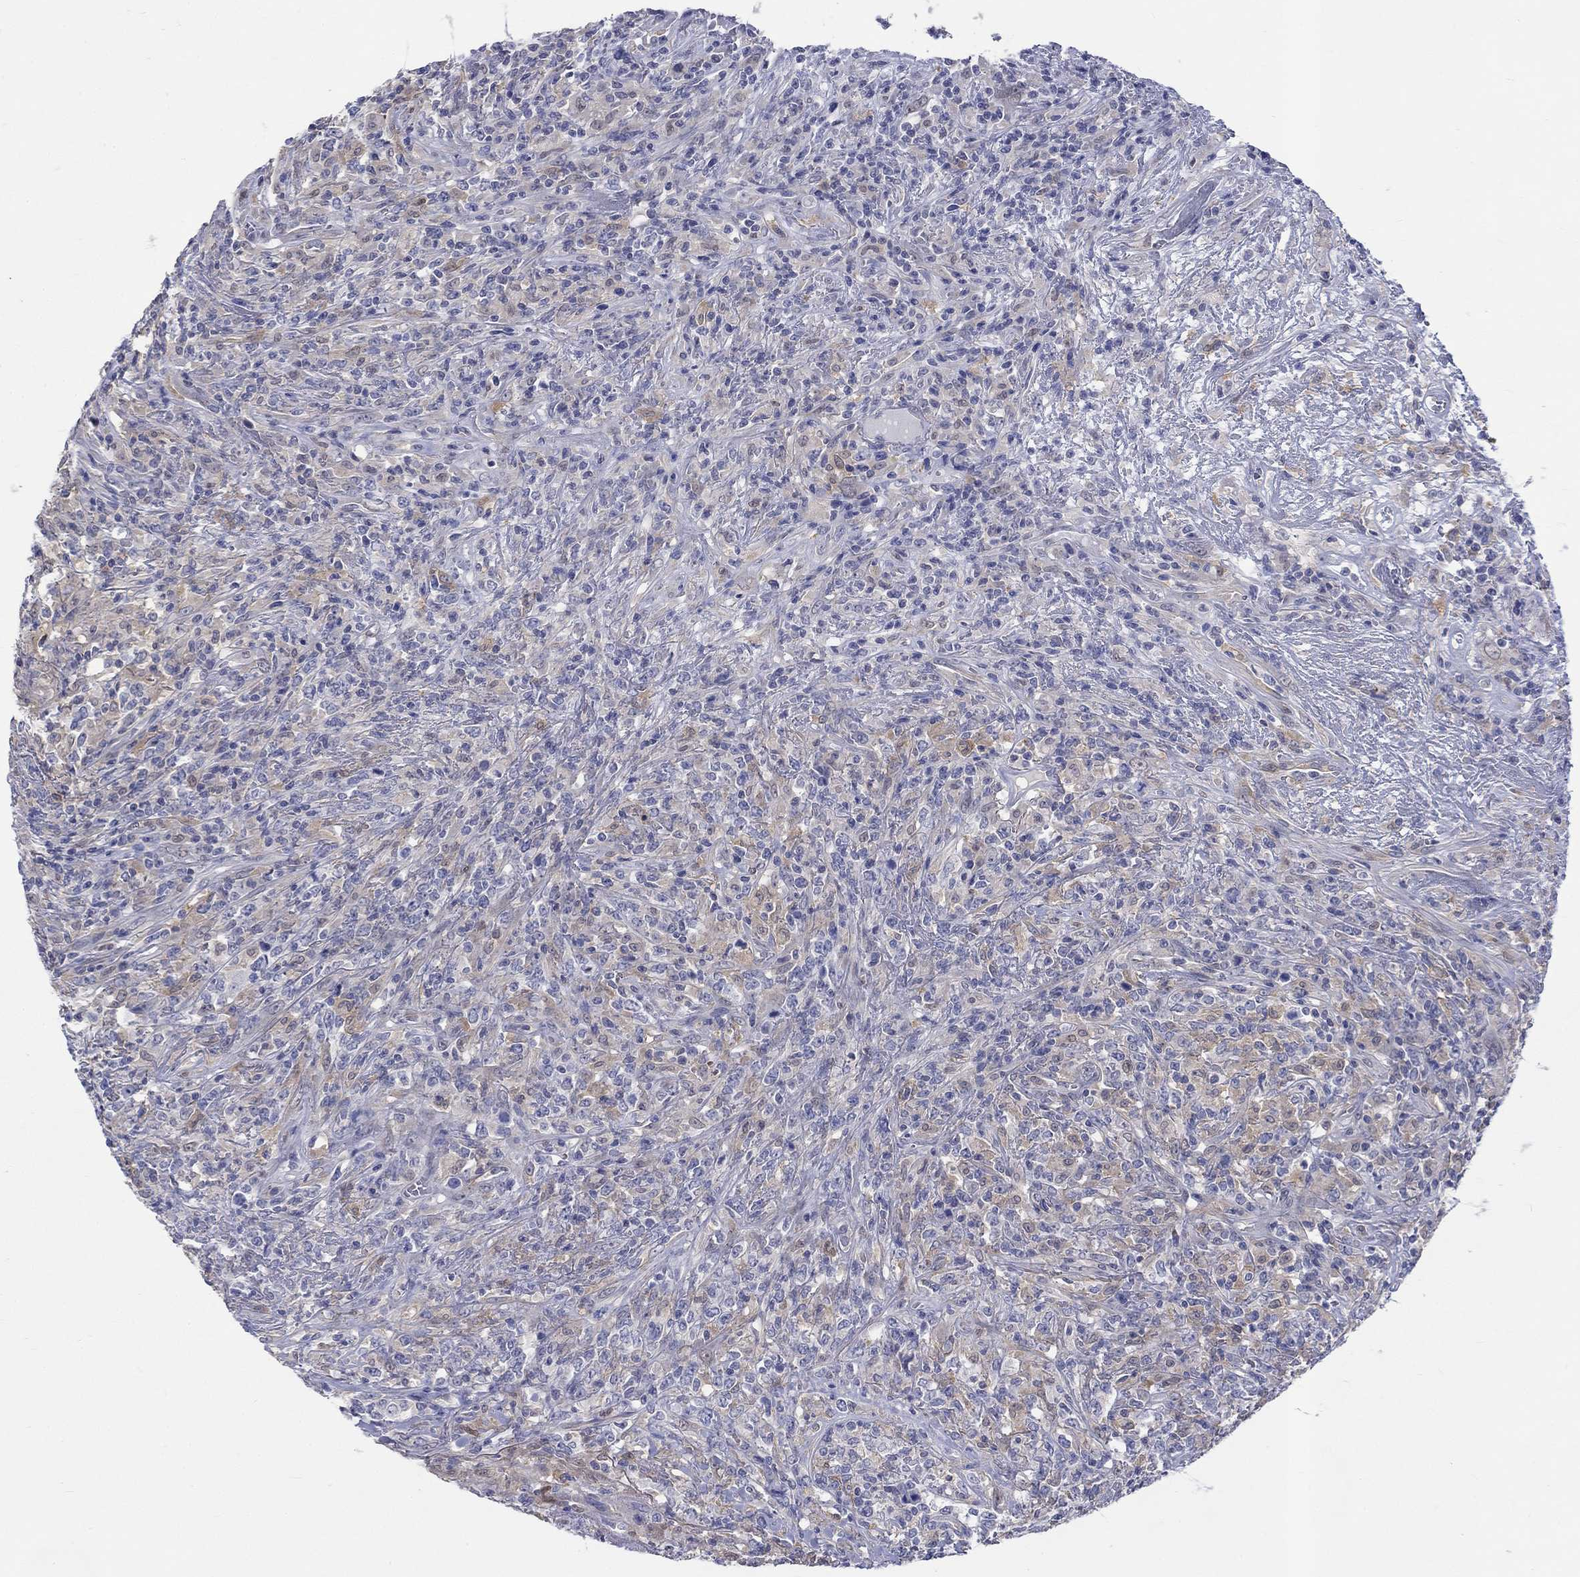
{"staining": {"intensity": "weak", "quantity": "<25%", "location": "cytoplasmic/membranous"}, "tissue": "lymphoma", "cell_type": "Tumor cells", "image_type": "cancer", "snomed": [{"axis": "morphology", "description": "Malignant lymphoma, non-Hodgkin's type, High grade"}, {"axis": "topography", "description": "Lung"}], "caption": "Image shows no significant protein staining in tumor cells of malignant lymphoma, non-Hodgkin's type (high-grade).", "gene": "EGFLAM", "patient": {"sex": "male", "age": 79}}